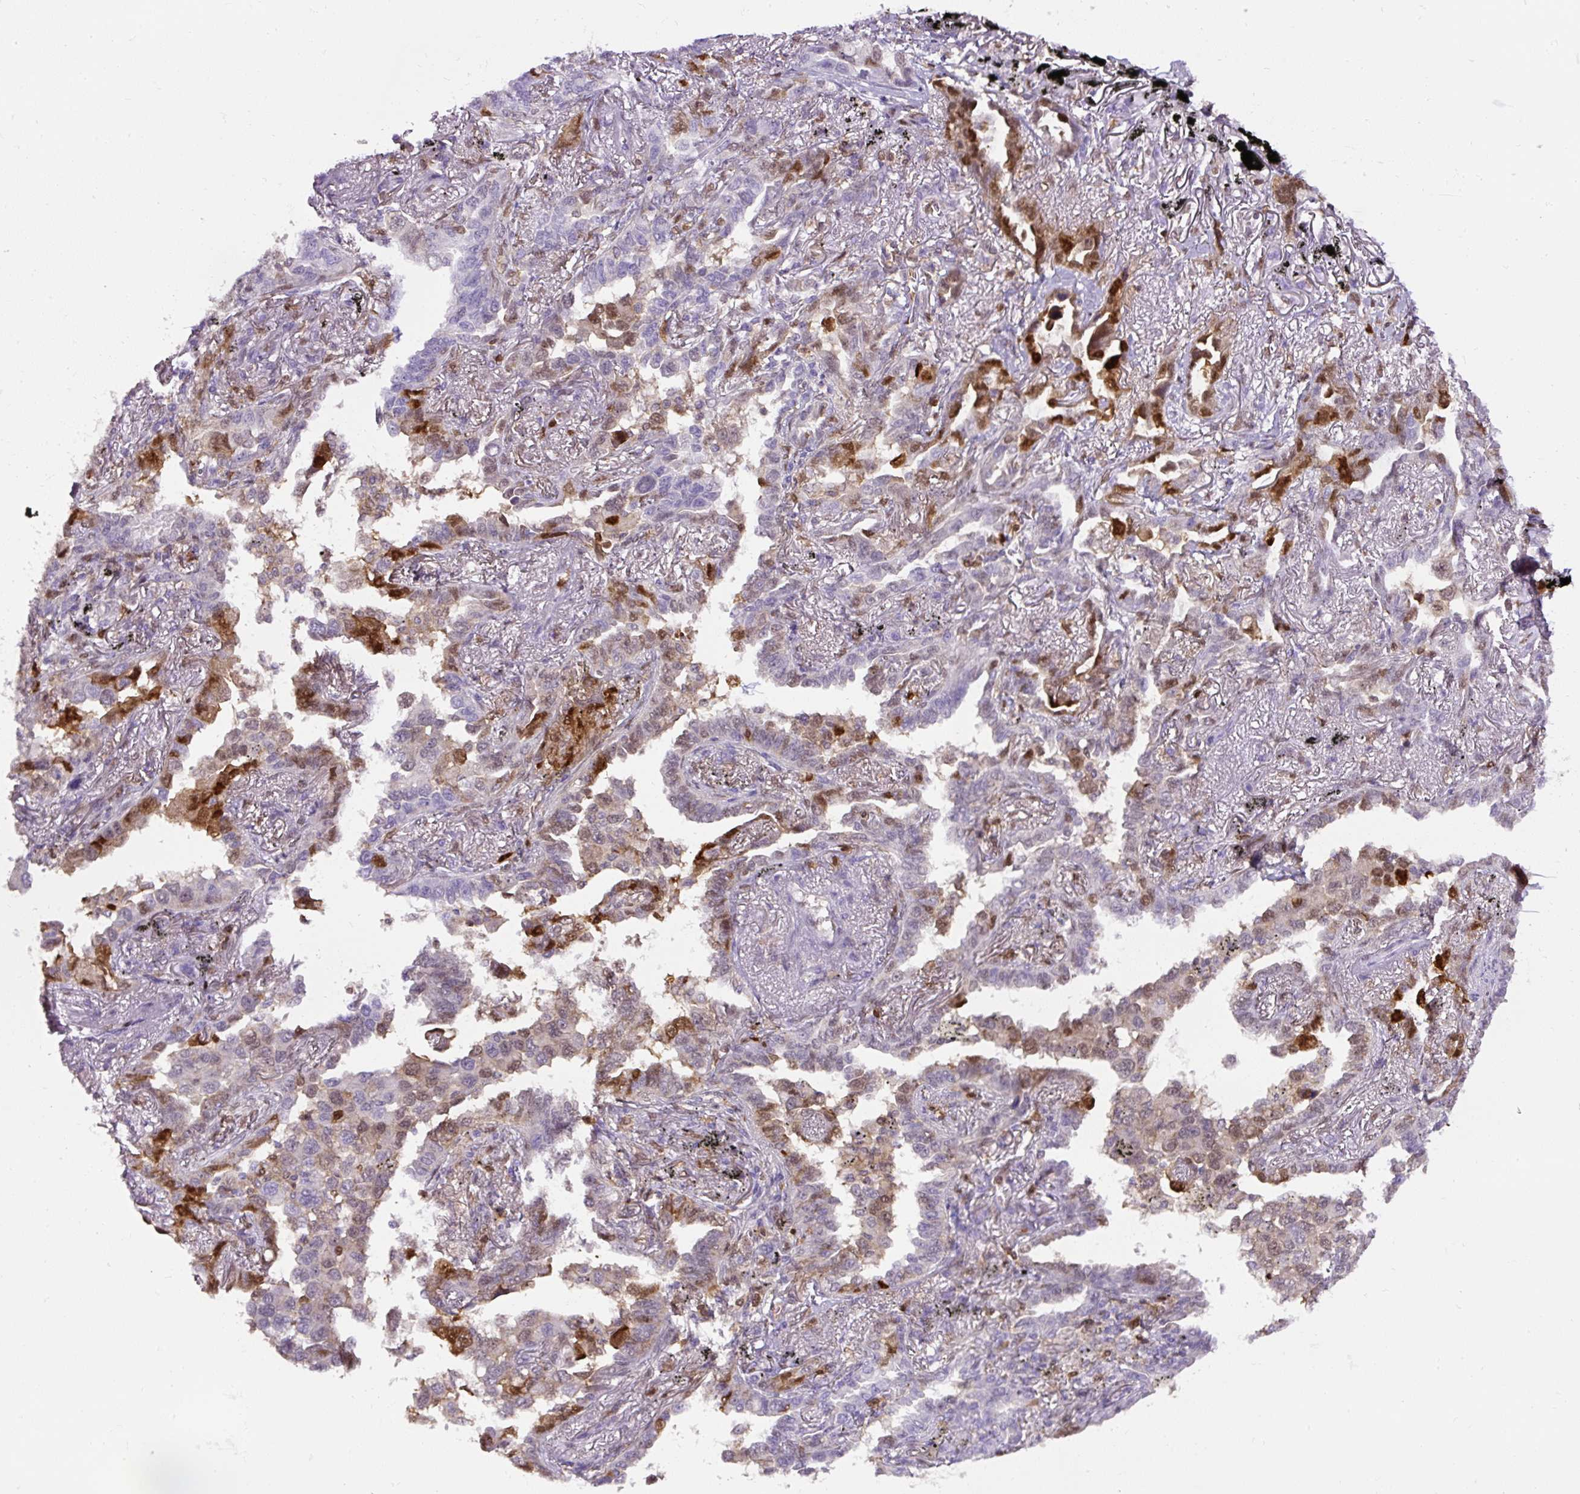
{"staining": {"intensity": "moderate", "quantity": "<25%", "location": "cytoplasmic/membranous,nuclear"}, "tissue": "lung cancer", "cell_type": "Tumor cells", "image_type": "cancer", "snomed": [{"axis": "morphology", "description": "Adenocarcinoma, NOS"}, {"axis": "topography", "description": "Lung"}], "caption": "A brown stain labels moderate cytoplasmic/membranous and nuclear expression of a protein in lung adenocarcinoma tumor cells.", "gene": "ANXA1", "patient": {"sex": "male", "age": 67}}